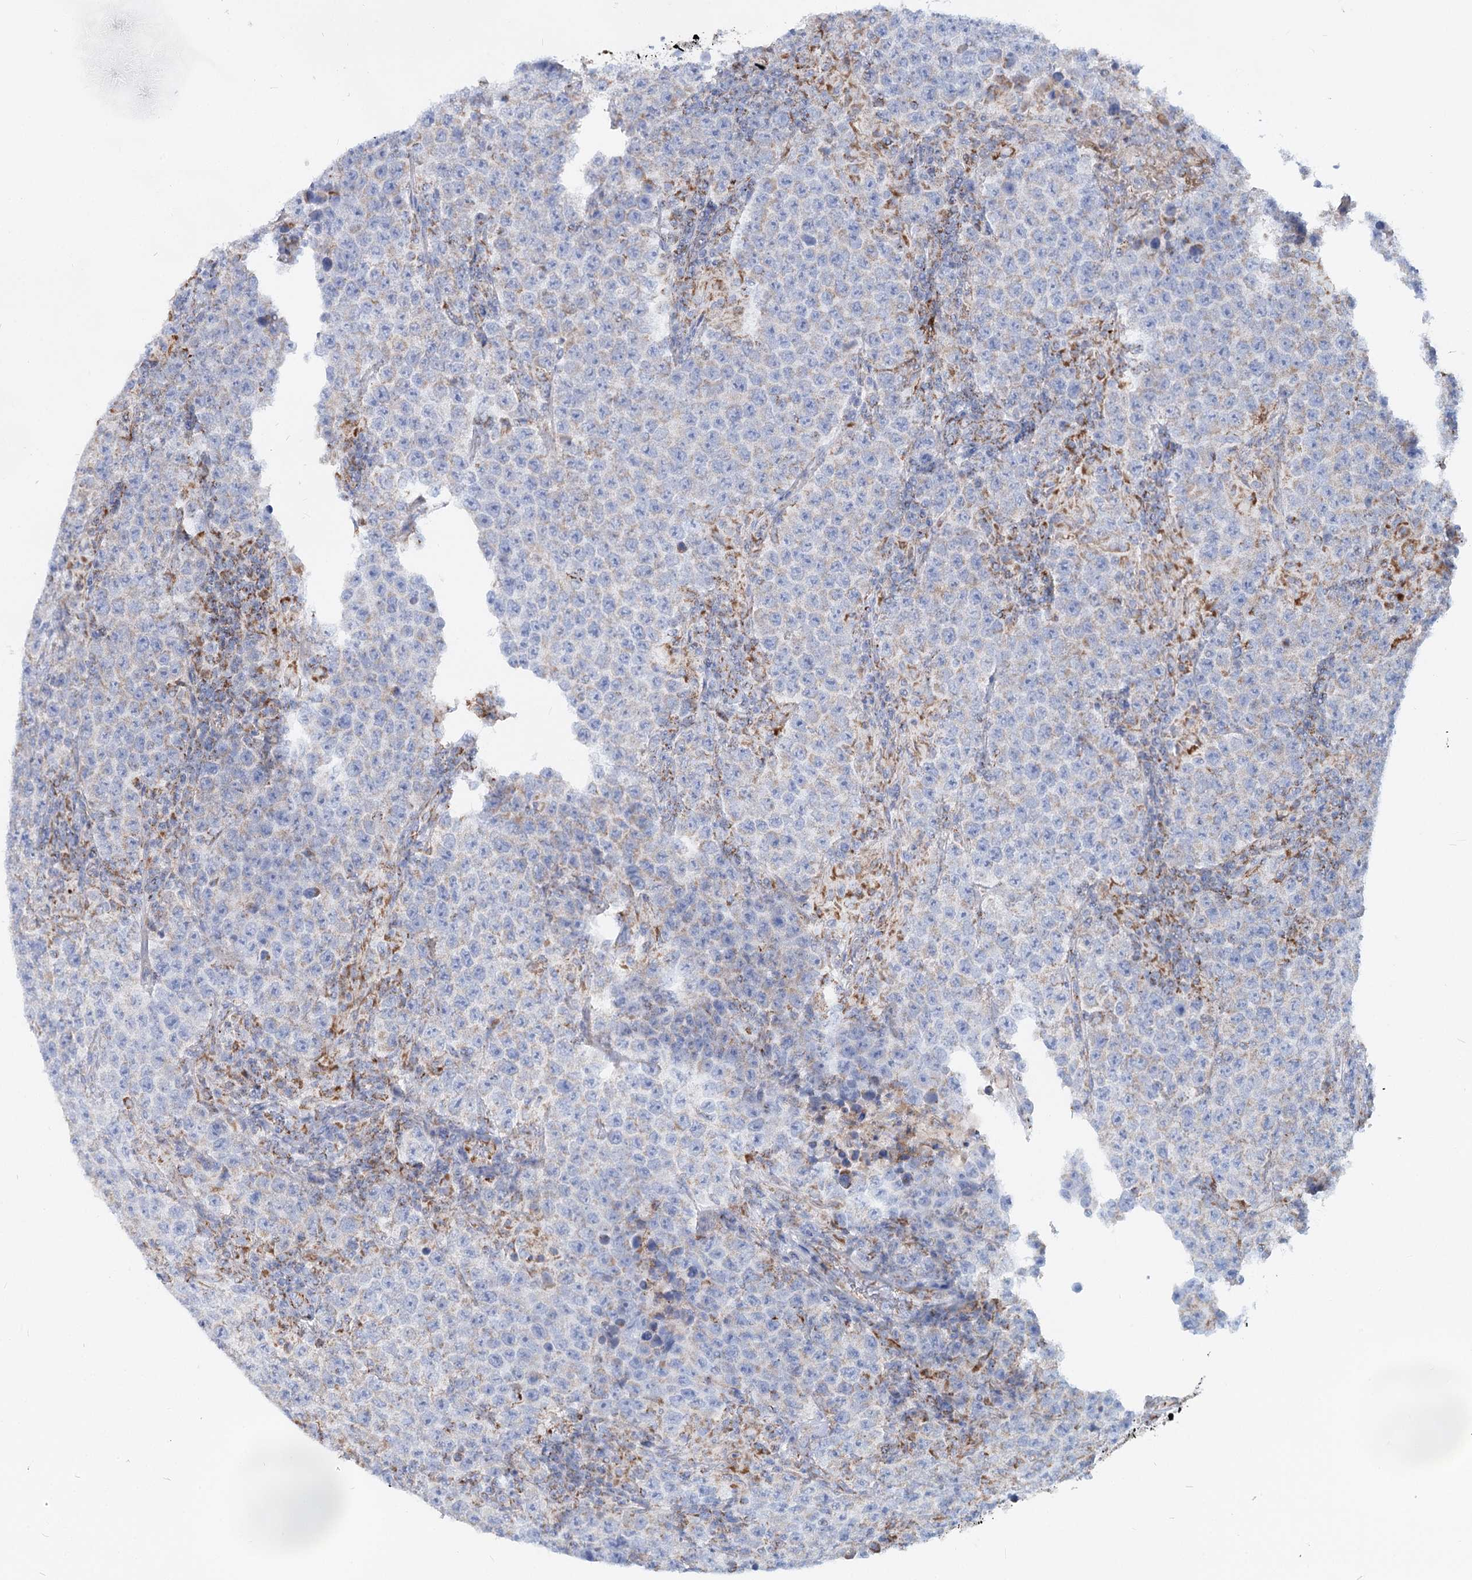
{"staining": {"intensity": "negative", "quantity": "none", "location": "none"}, "tissue": "testis cancer", "cell_type": "Tumor cells", "image_type": "cancer", "snomed": [{"axis": "morphology", "description": "Normal tissue, NOS"}, {"axis": "morphology", "description": "Urothelial carcinoma, High grade"}, {"axis": "morphology", "description": "Seminoma, NOS"}, {"axis": "morphology", "description": "Carcinoma, Embryonal, NOS"}, {"axis": "topography", "description": "Urinary bladder"}, {"axis": "topography", "description": "Testis"}], "caption": "Tumor cells show no significant protein positivity in seminoma (testis).", "gene": "MCCC2", "patient": {"sex": "male", "age": 41}}